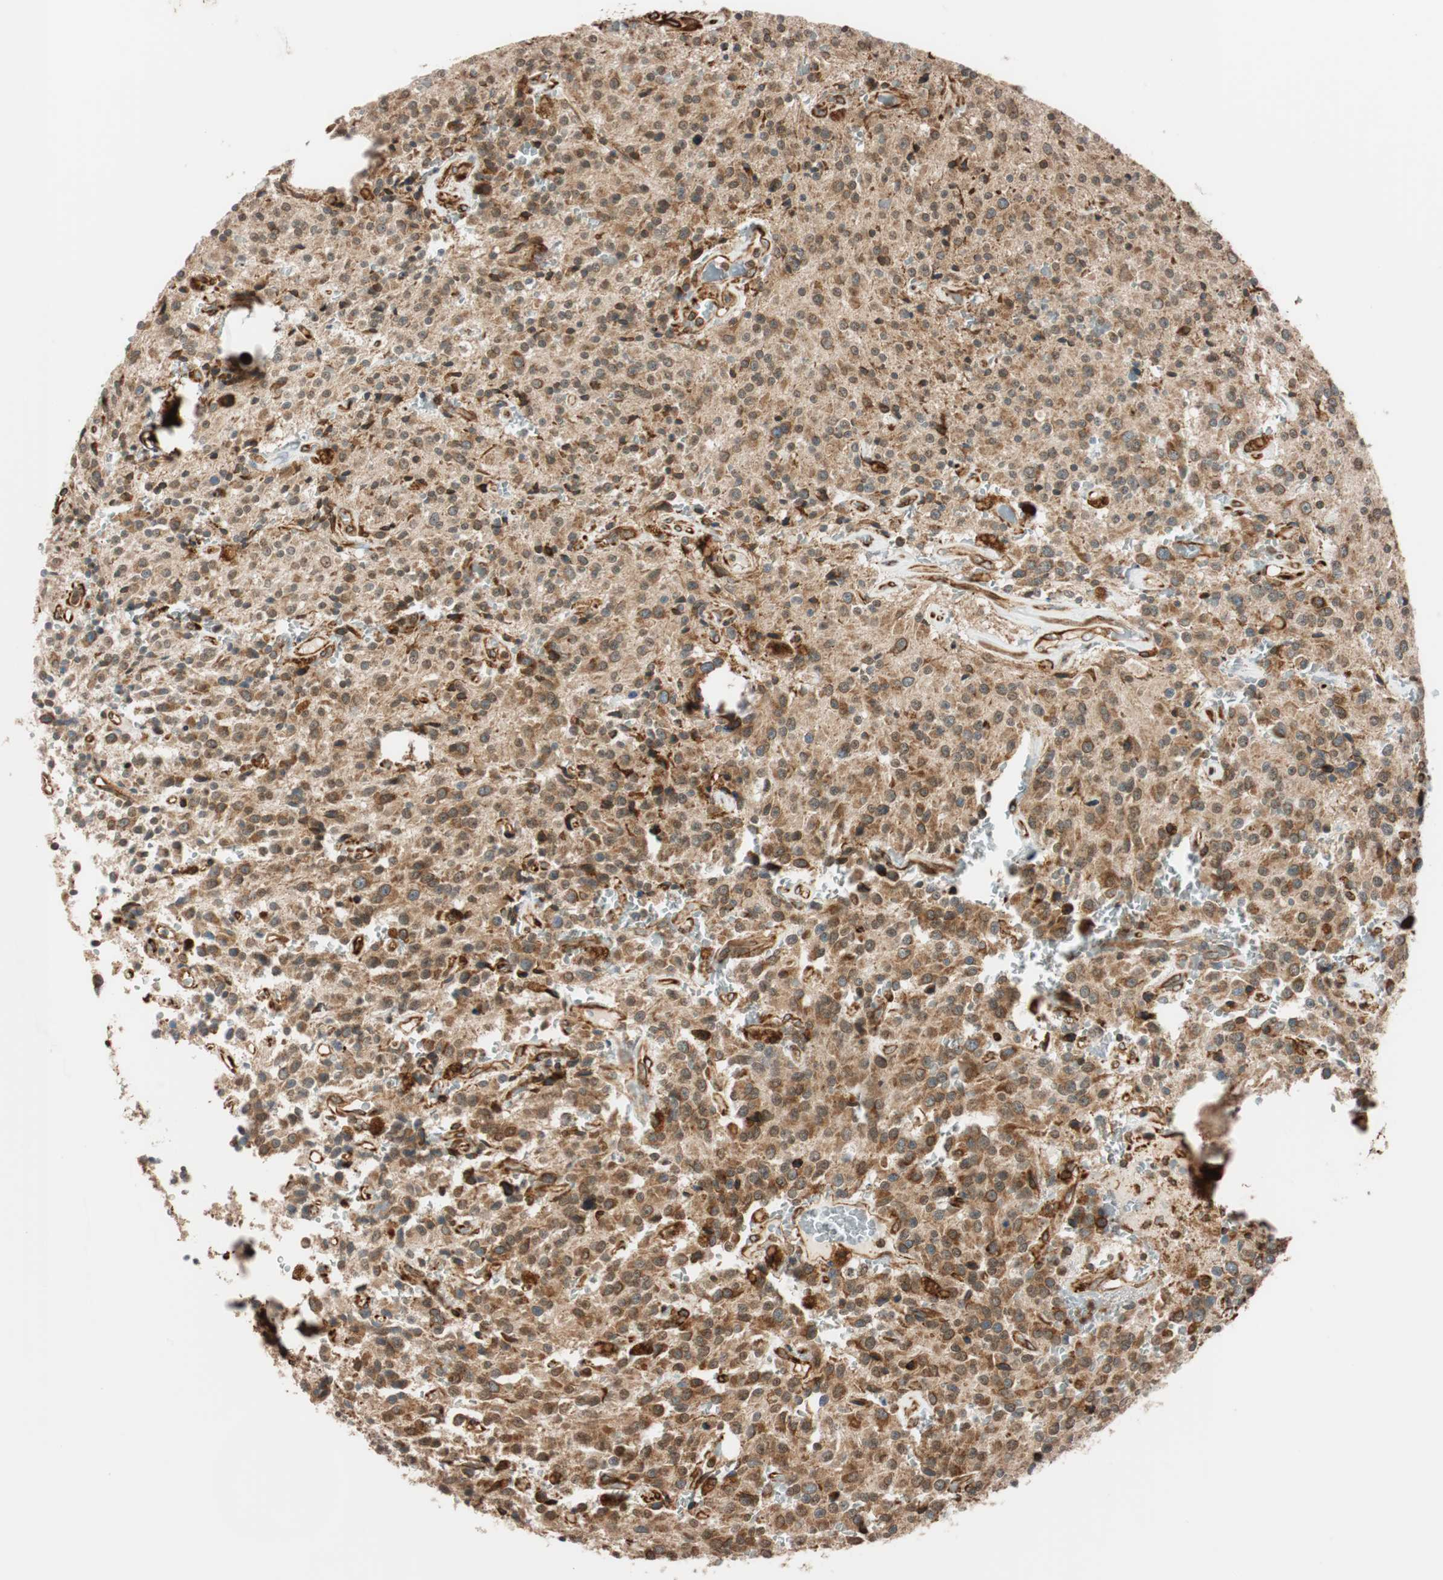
{"staining": {"intensity": "moderate", "quantity": "<25%", "location": "cytoplasmic/membranous"}, "tissue": "glioma", "cell_type": "Tumor cells", "image_type": "cancer", "snomed": [{"axis": "morphology", "description": "Glioma, malignant, Low grade"}, {"axis": "topography", "description": "Brain"}], "caption": "An immunohistochemistry (IHC) micrograph of tumor tissue is shown. Protein staining in brown highlights moderate cytoplasmic/membranous positivity in glioma within tumor cells.", "gene": "PRKCSH", "patient": {"sex": "male", "age": 58}}